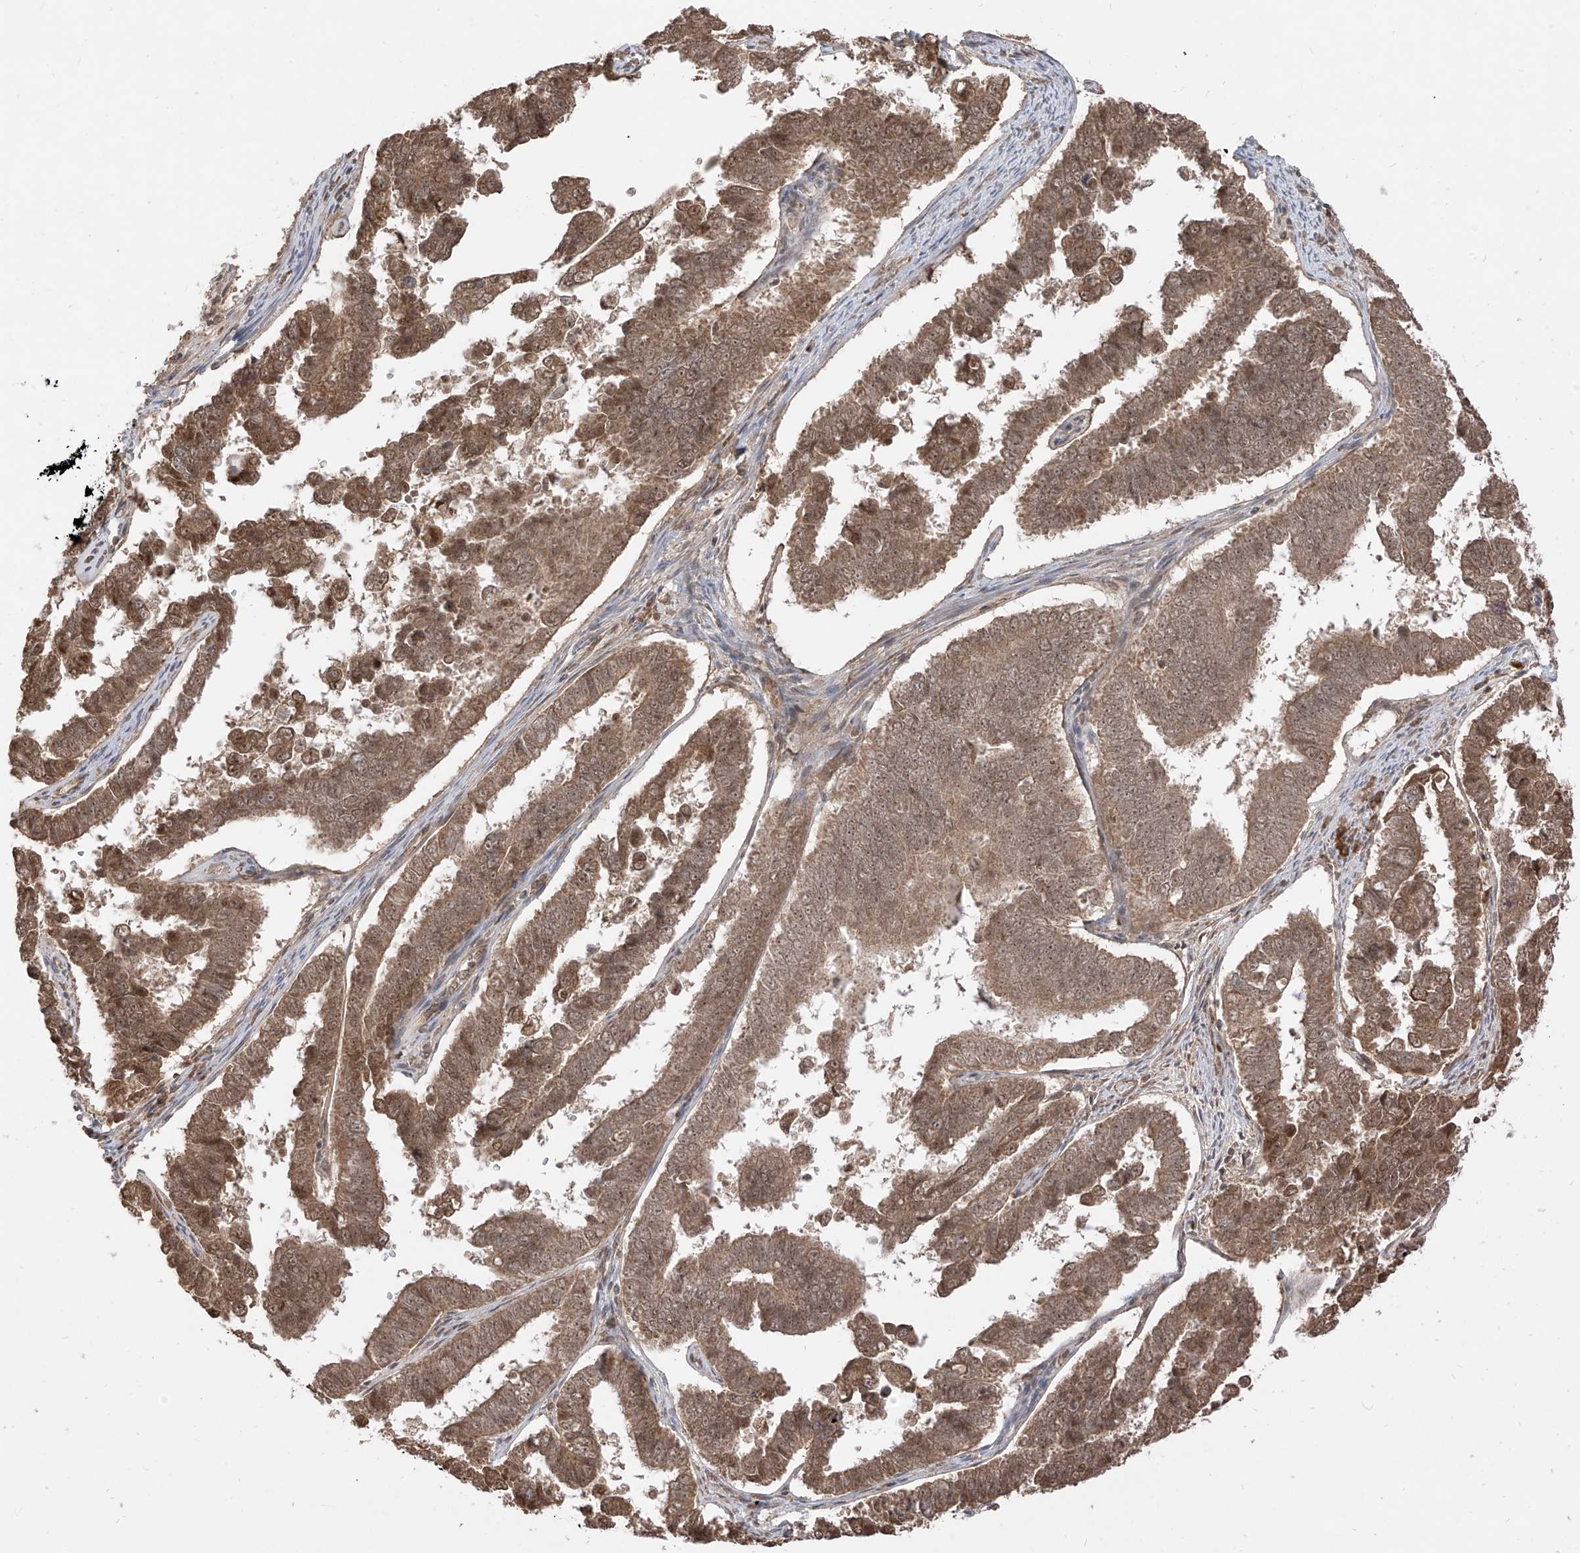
{"staining": {"intensity": "moderate", "quantity": ">75%", "location": "cytoplasmic/membranous,nuclear"}, "tissue": "endometrial cancer", "cell_type": "Tumor cells", "image_type": "cancer", "snomed": [{"axis": "morphology", "description": "Adenocarcinoma, NOS"}, {"axis": "topography", "description": "Endometrium"}], "caption": "Adenocarcinoma (endometrial) stained with a protein marker demonstrates moderate staining in tumor cells.", "gene": "LCOR", "patient": {"sex": "female", "age": 75}}